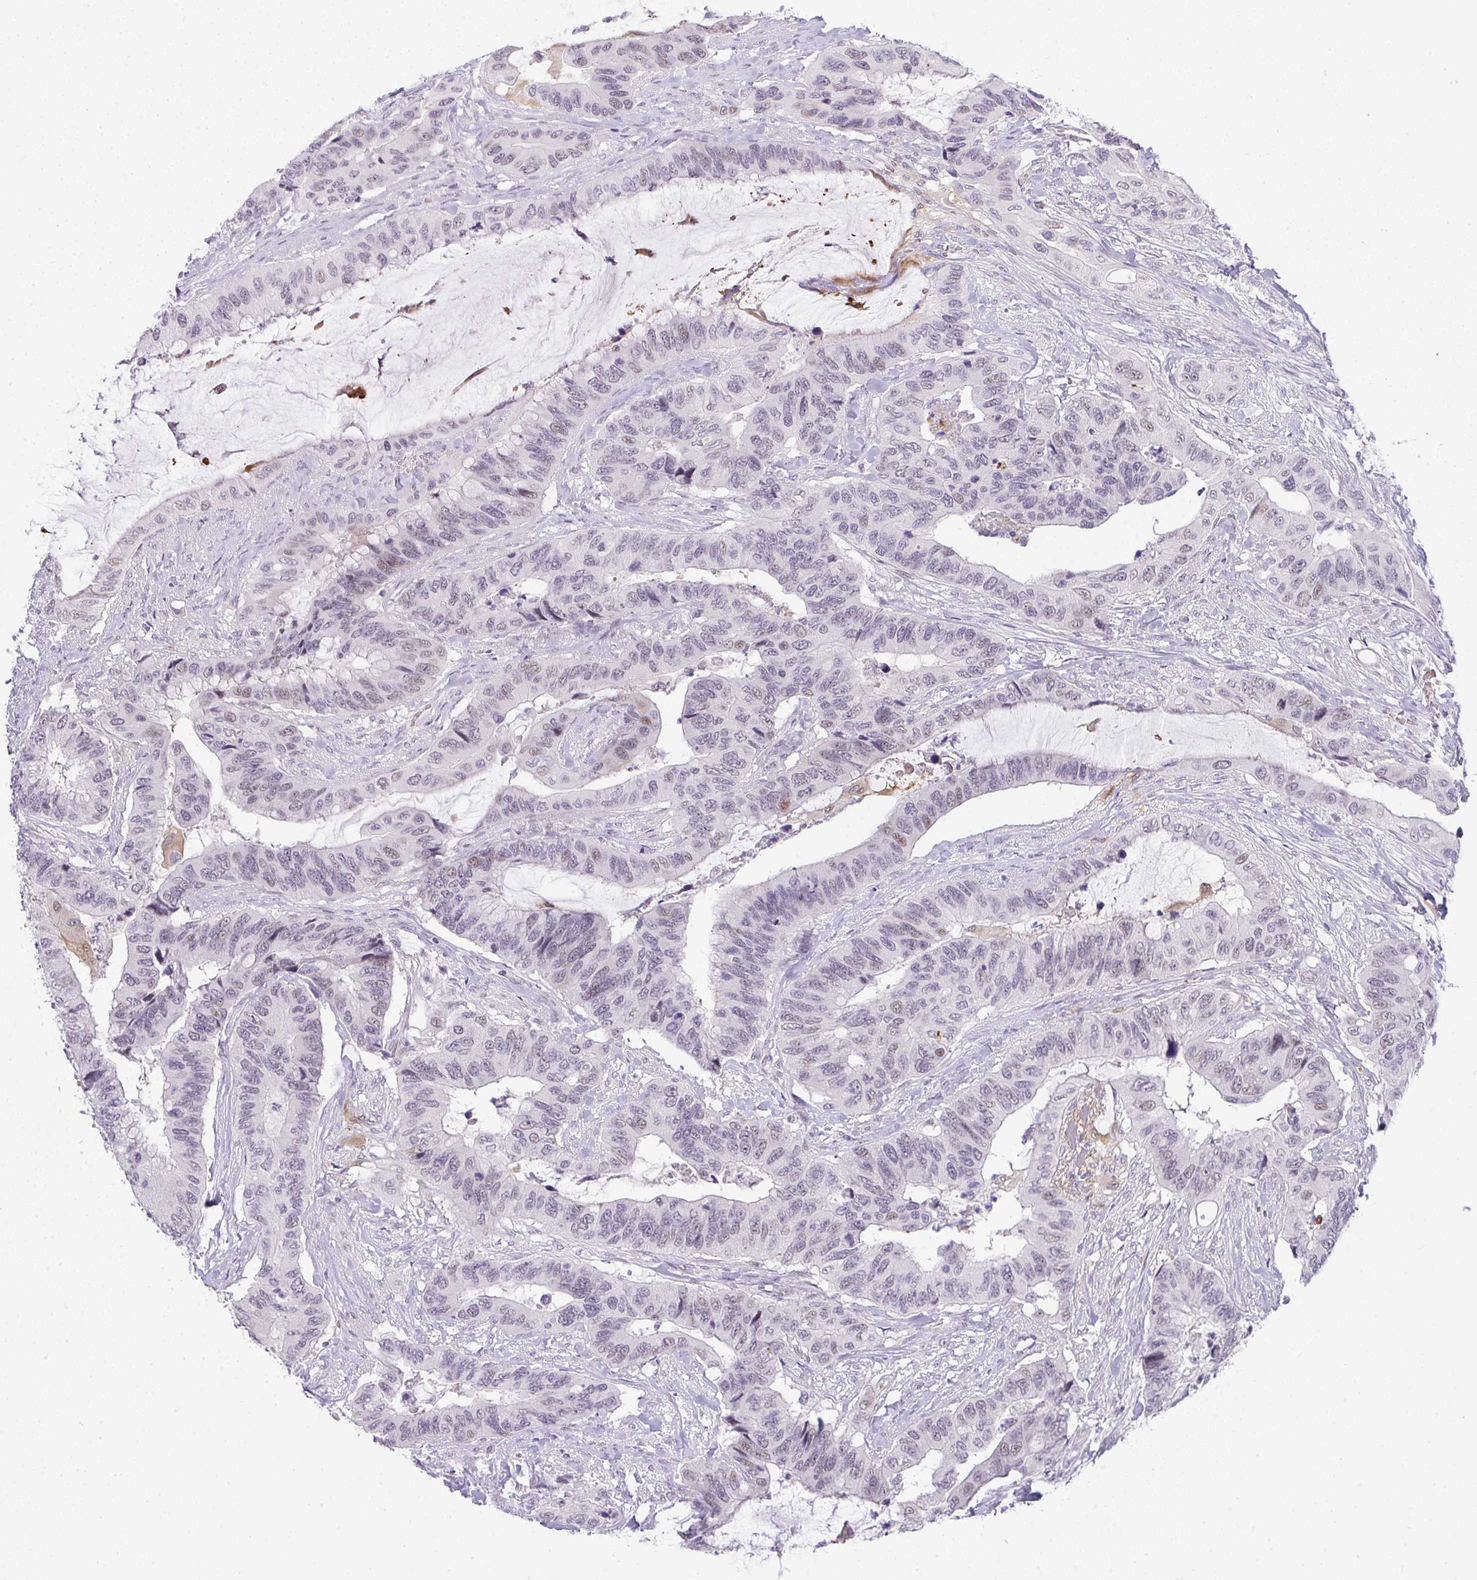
{"staining": {"intensity": "negative", "quantity": "none", "location": "none"}, "tissue": "colorectal cancer", "cell_type": "Tumor cells", "image_type": "cancer", "snomed": [{"axis": "morphology", "description": "Adenocarcinoma, NOS"}, {"axis": "topography", "description": "Rectum"}], "caption": "High power microscopy image of an immunohistochemistry histopathology image of colorectal cancer (adenocarcinoma), revealing no significant expression in tumor cells.", "gene": "TNMD", "patient": {"sex": "female", "age": 59}}